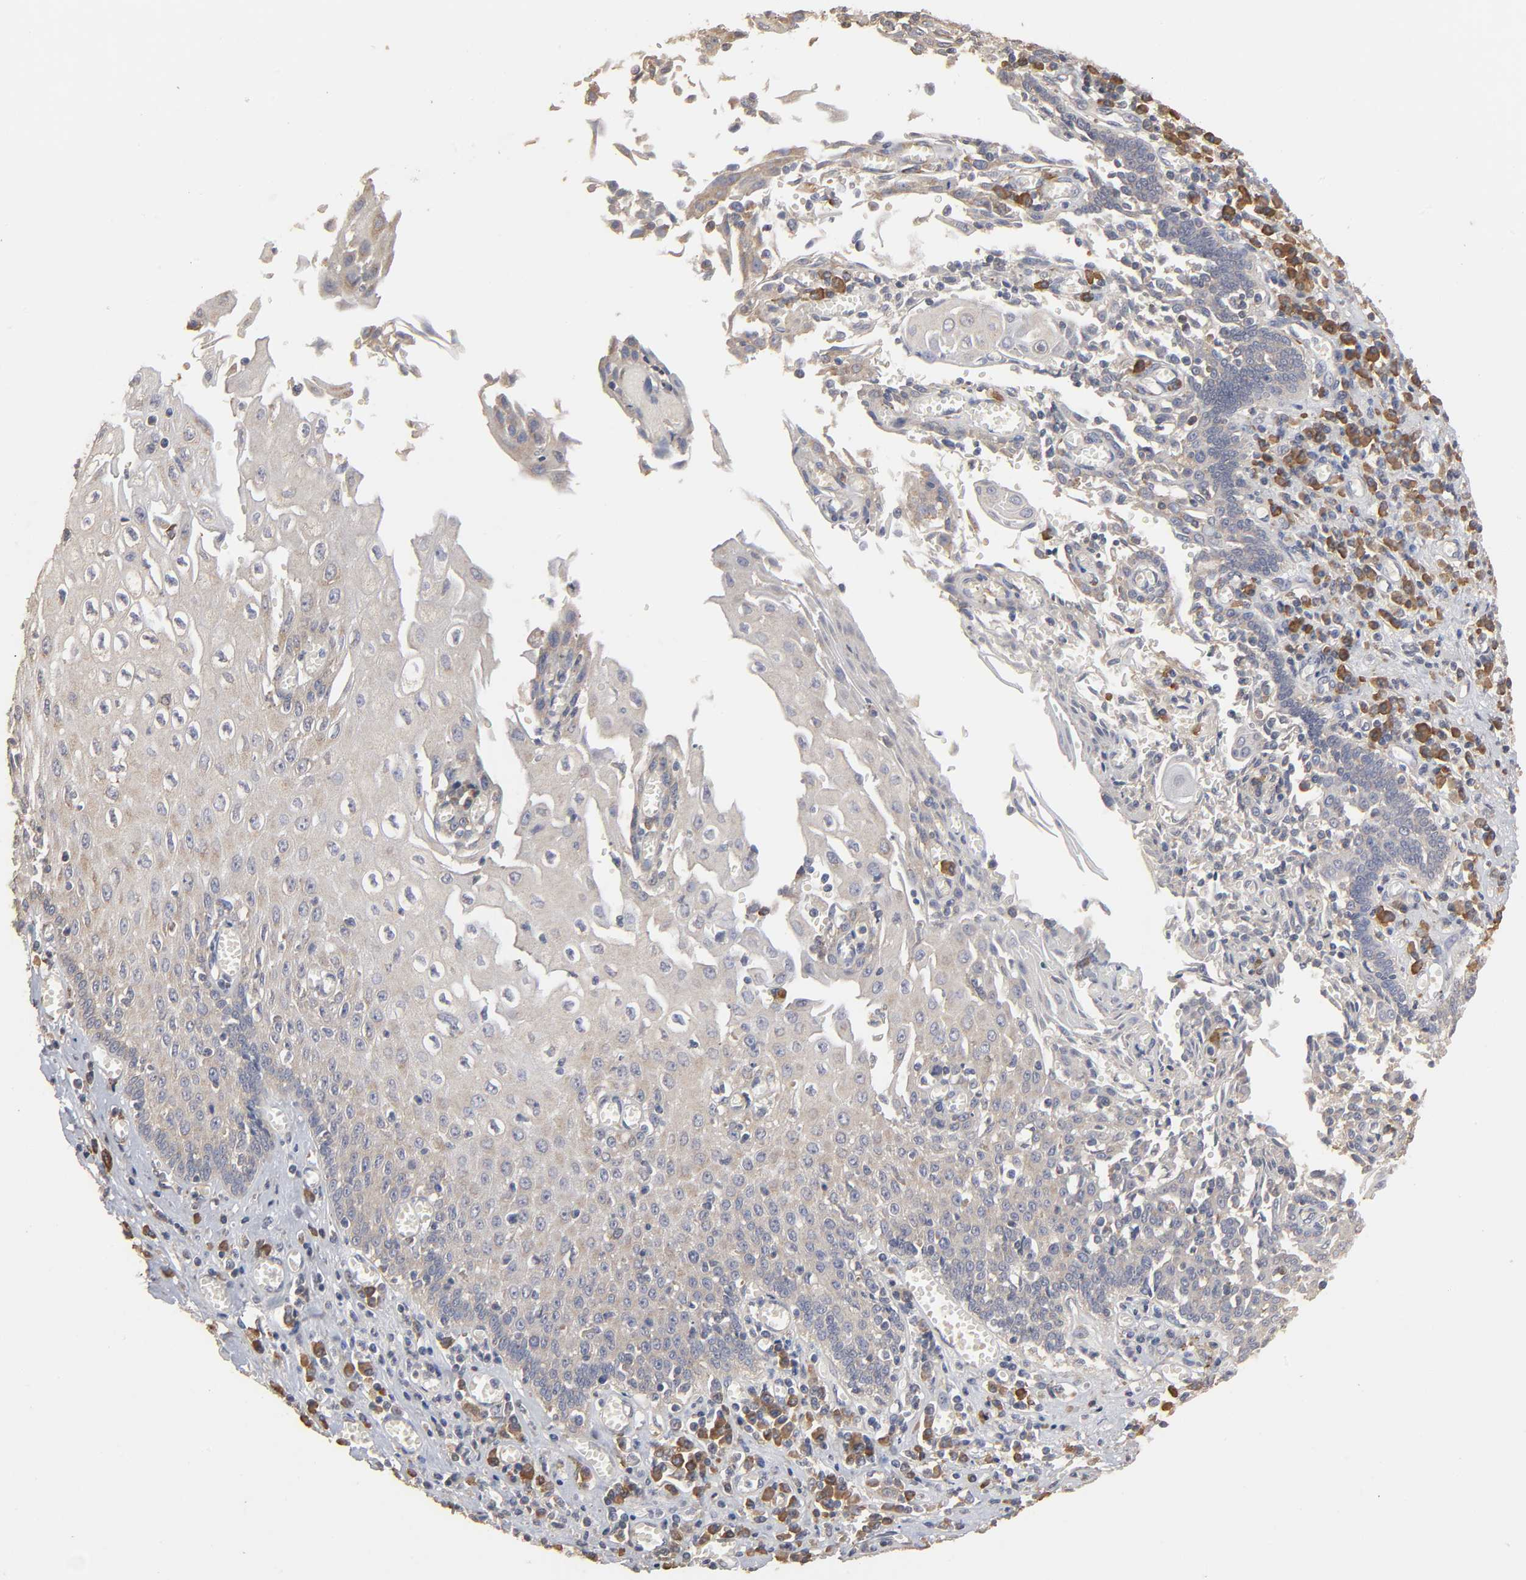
{"staining": {"intensity": "weak", "quantity": "<25%", "location": "cytoplasmic/membranous"}, "tissue": "esophagus", "cell_type": "Squamous epithelial cells", "image_type": "normal", "snomed": [{"axis": "morphology", "description": "Normal tissue, NOS"}, {"axis": "morphology", "description": "Squamous cell carcinoma, NOS"}, {"axis": "topography", "description": "Esophagus"}], "caption": "A micrograph of esophagus stained for a protein exhibits no brown staining in squamous epithelial cells.", "gene": "EIF4G2", "patient": {"sex": "male", "age": 65}}